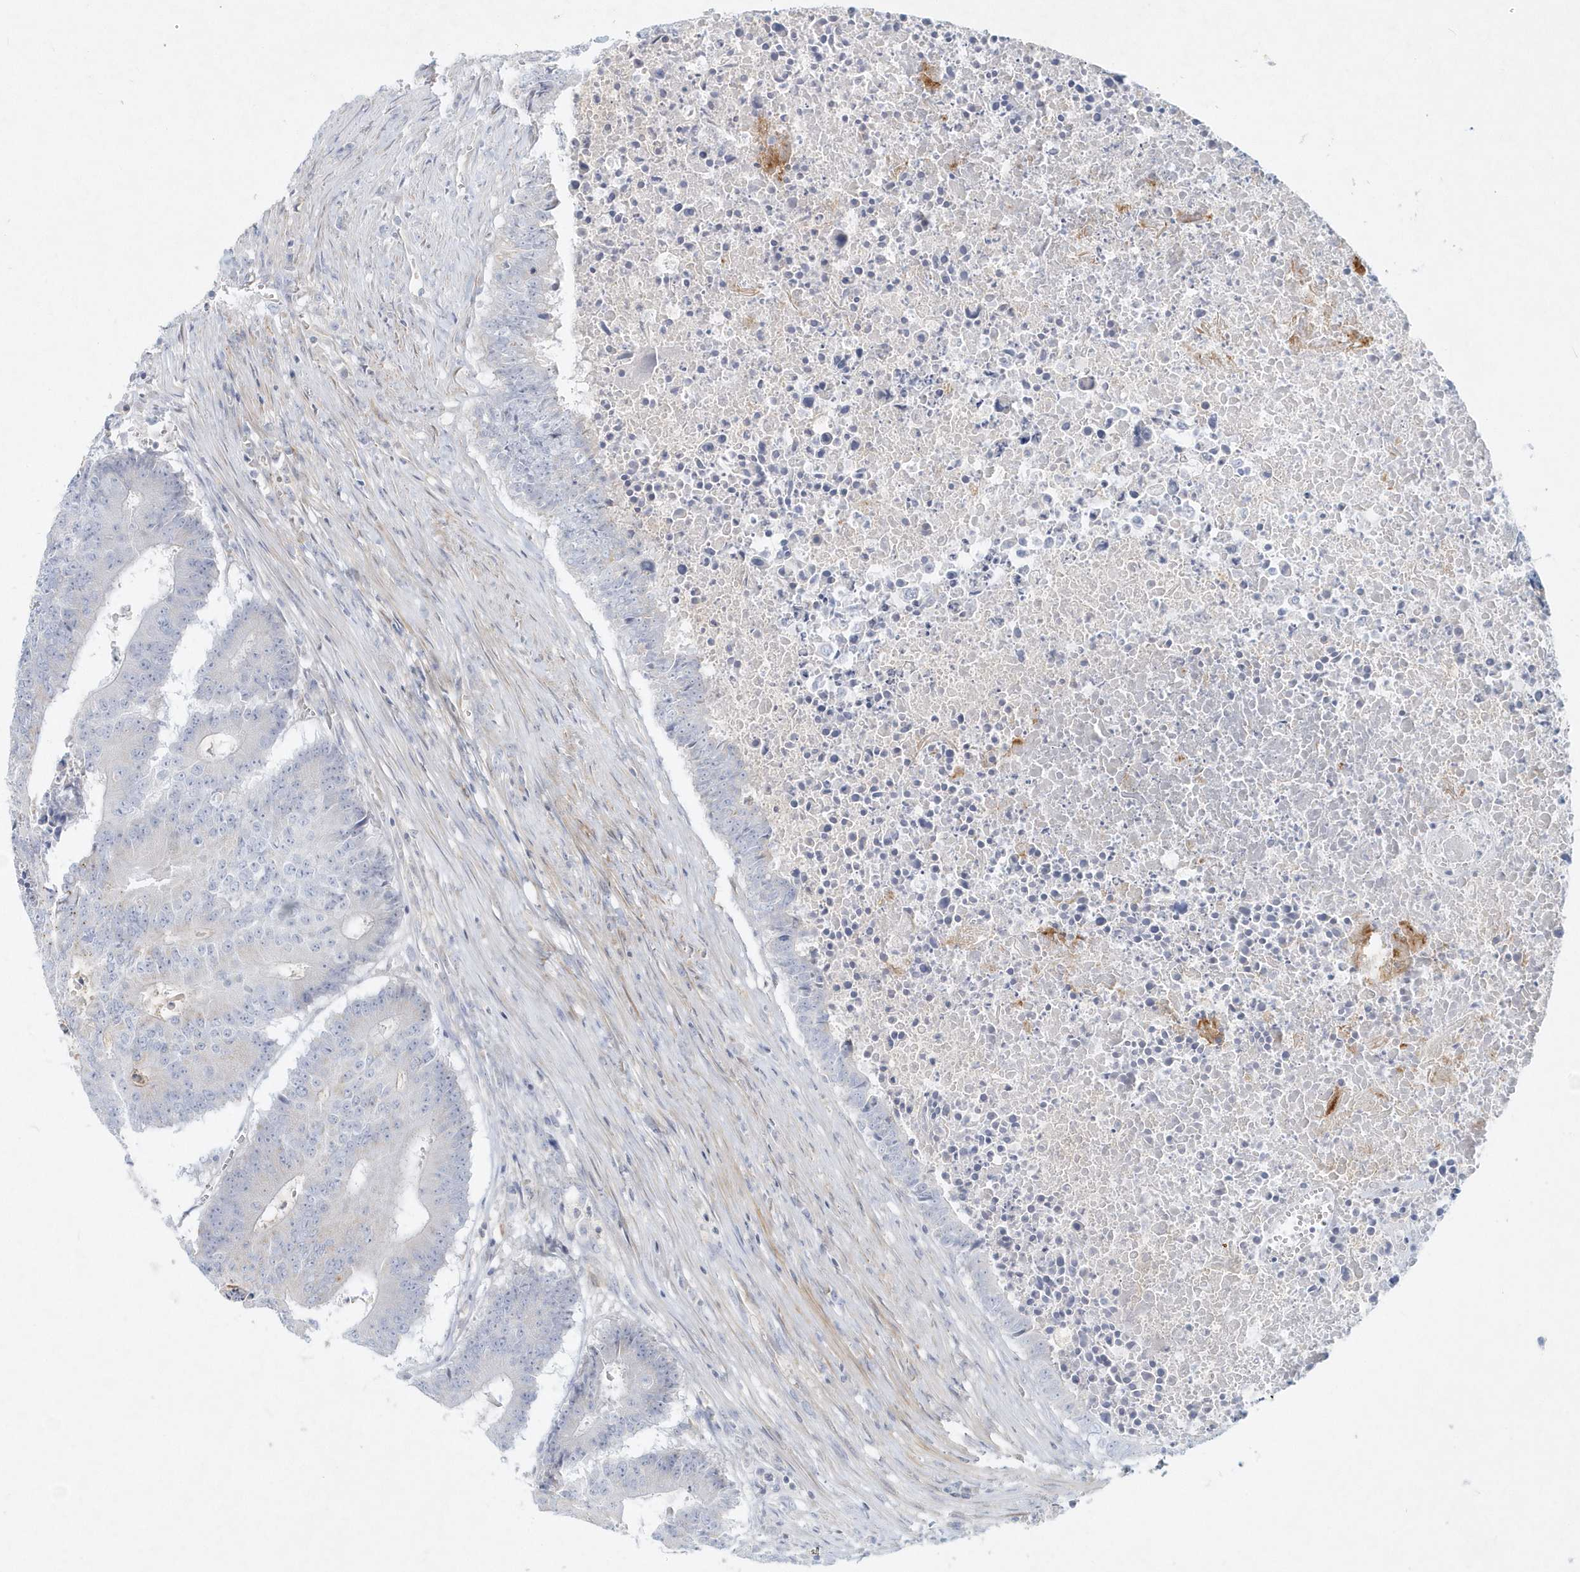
{"staining": {"intensity": "negative", "quantity": "none", "location": "none"}, "tissue": "colorectal cancer", "cell_type": "Tumor cells", "image_type": "cancer", "snomed": [{"axis": "morphology", "description": "Adenocarcinoma, NOS"}, {"axis": "topography", "description": "Colon"}], "caption": "Human colorectal adenocarcinoma stained for a protein using immunohistochemistry (IHC) displays no positivity in tumor cells.", "gene": "DNAH1", "patient": {"sex": "male", "age": 87}}